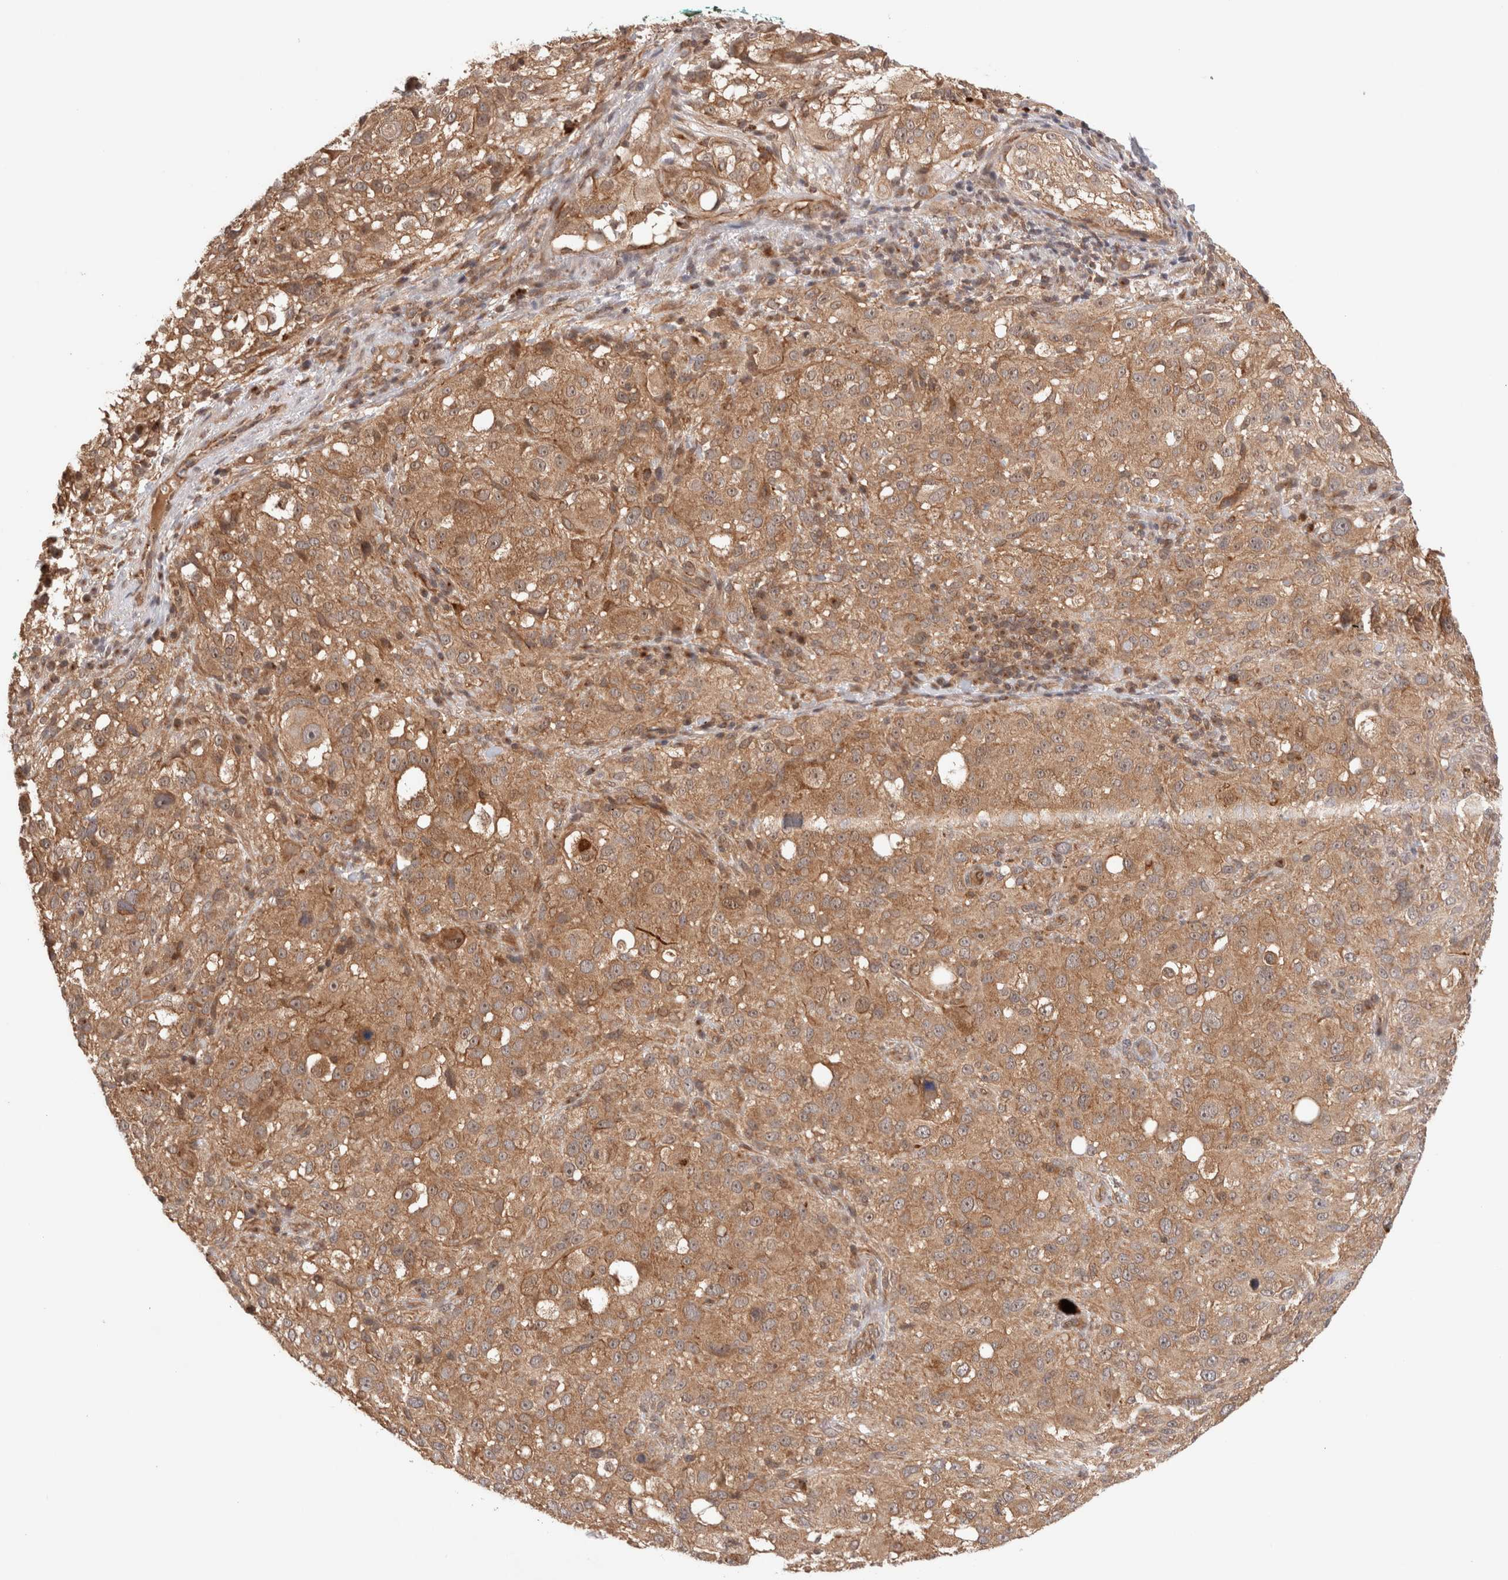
{"staining": {"intensity": "moderate", "quantity": ">75%", "location": "cytoplasmic/membranous,nuclear"}, "tissue": "melanoma", "cell_type": "Tumor cells", "image_type": "cancer", "snomed": [{"axis": "morphology", "description": "Necrosis, NOS"}, {"axis": "morphology", "description": "Malignant melanoma, NOS"}, {"axis": "topography", "description": "Skin"}], "caption": "Immunohistochemical staining of malignant melanoma reveals medium levels of moderate cytoplasmic/membranous and nuclear protein staining in about >75% of tumor cells. Immunohistochemistry stains the protein of interest in brown and the nuclei are stained blue.", "gene": "SIKE1", "patient": {"sex": "female", "age": 87}}